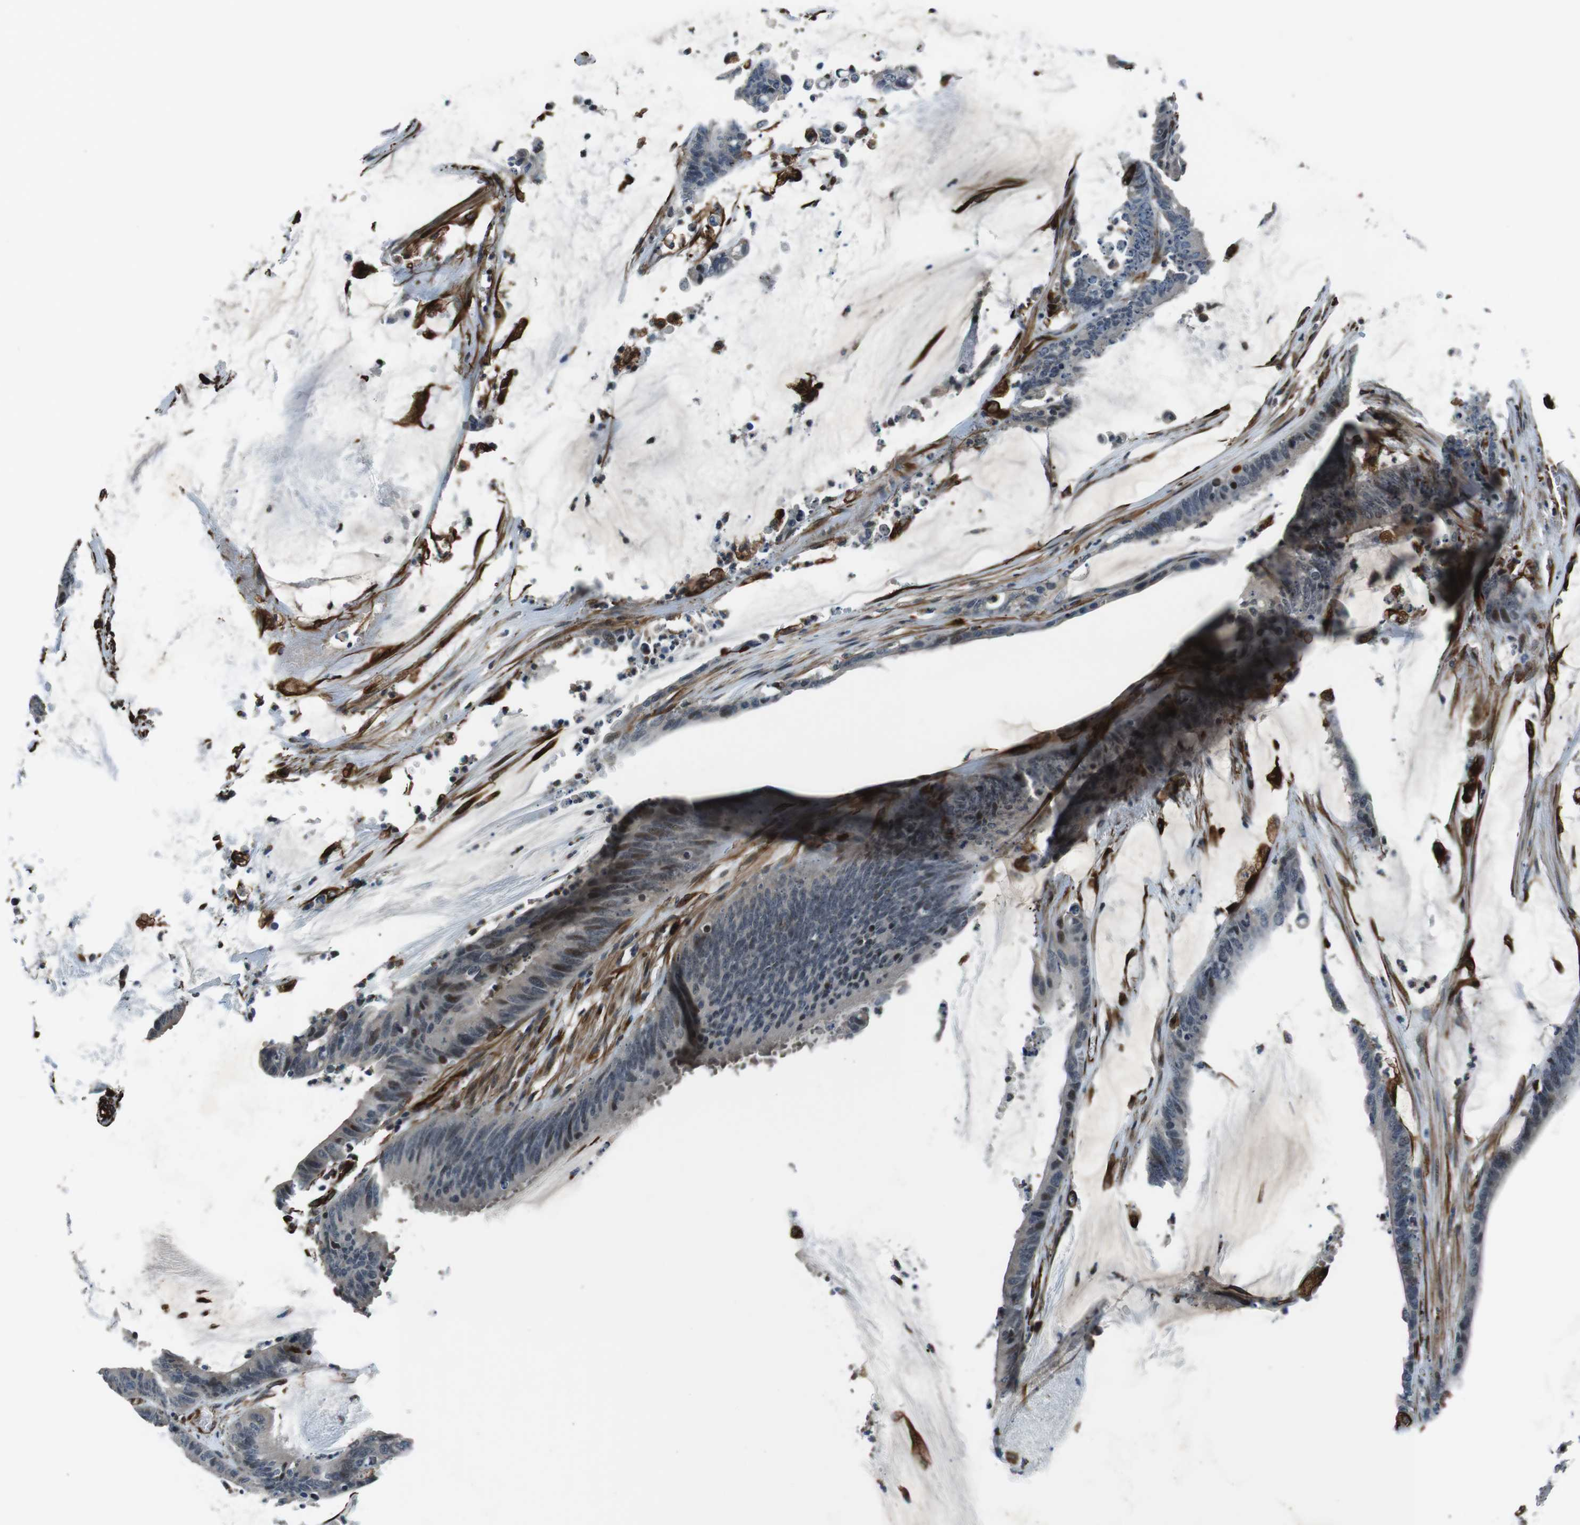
{"staining": {"intensity": "moderate", "quantity": "<25%", "location": "nuclear"}, "tissue": "colorectal cancer", "cell_type": "Tumor cells", "image_type": "cancer", "snomed": [{"axis": "morphology", "description": "Adenocarcinoma, NOS"}, {"axis": "topography", "description": "Rectum"}], "caption": "A histopathology image showing moderate nuclear expression in about <25% of tumor cells in colorectal adenocarcinoma, as visualized by brown immunohistochemical staining.", "gene": "LRRC49", "patient": {"sex": "female", "age": 66}}